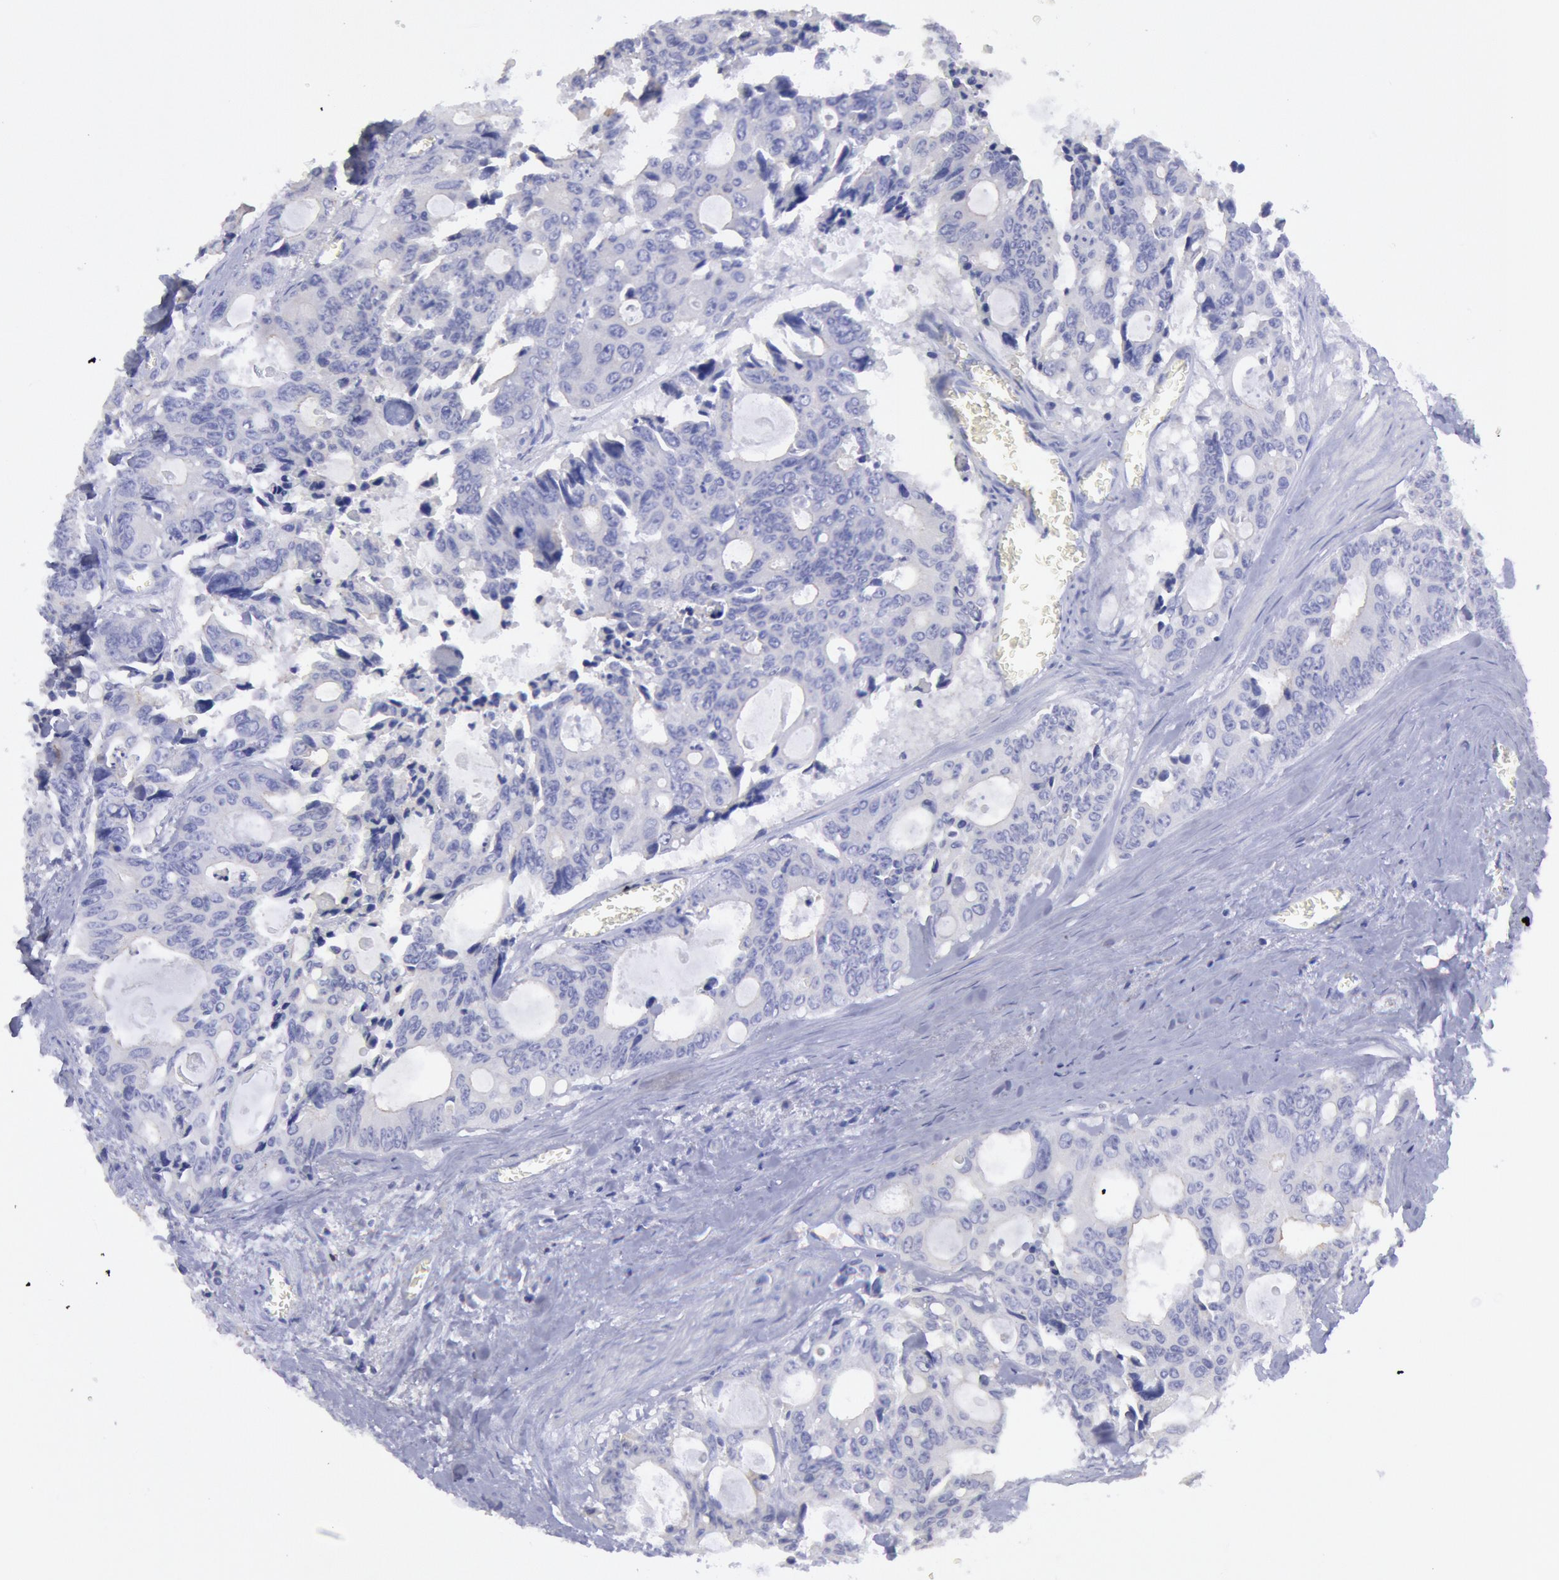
{"staining": {"intensity": "negative", "quantity": "none", "location": "none"}, "tissue": "colorectal cancer", "cell_type": "Tumor cells", "image_type": "cancer", "snomed": [{"axis": "morphology", "description": "Adenocarcinoma, NOS"}, {"axis": "topography", "description": "Rectum"}], "caption": "Tumor cells are negative for brown protein staining in colorectal cancer (adenocarcinoma).", "gene": "MYH7", "patient": {"sex": "male", "age": 76}}